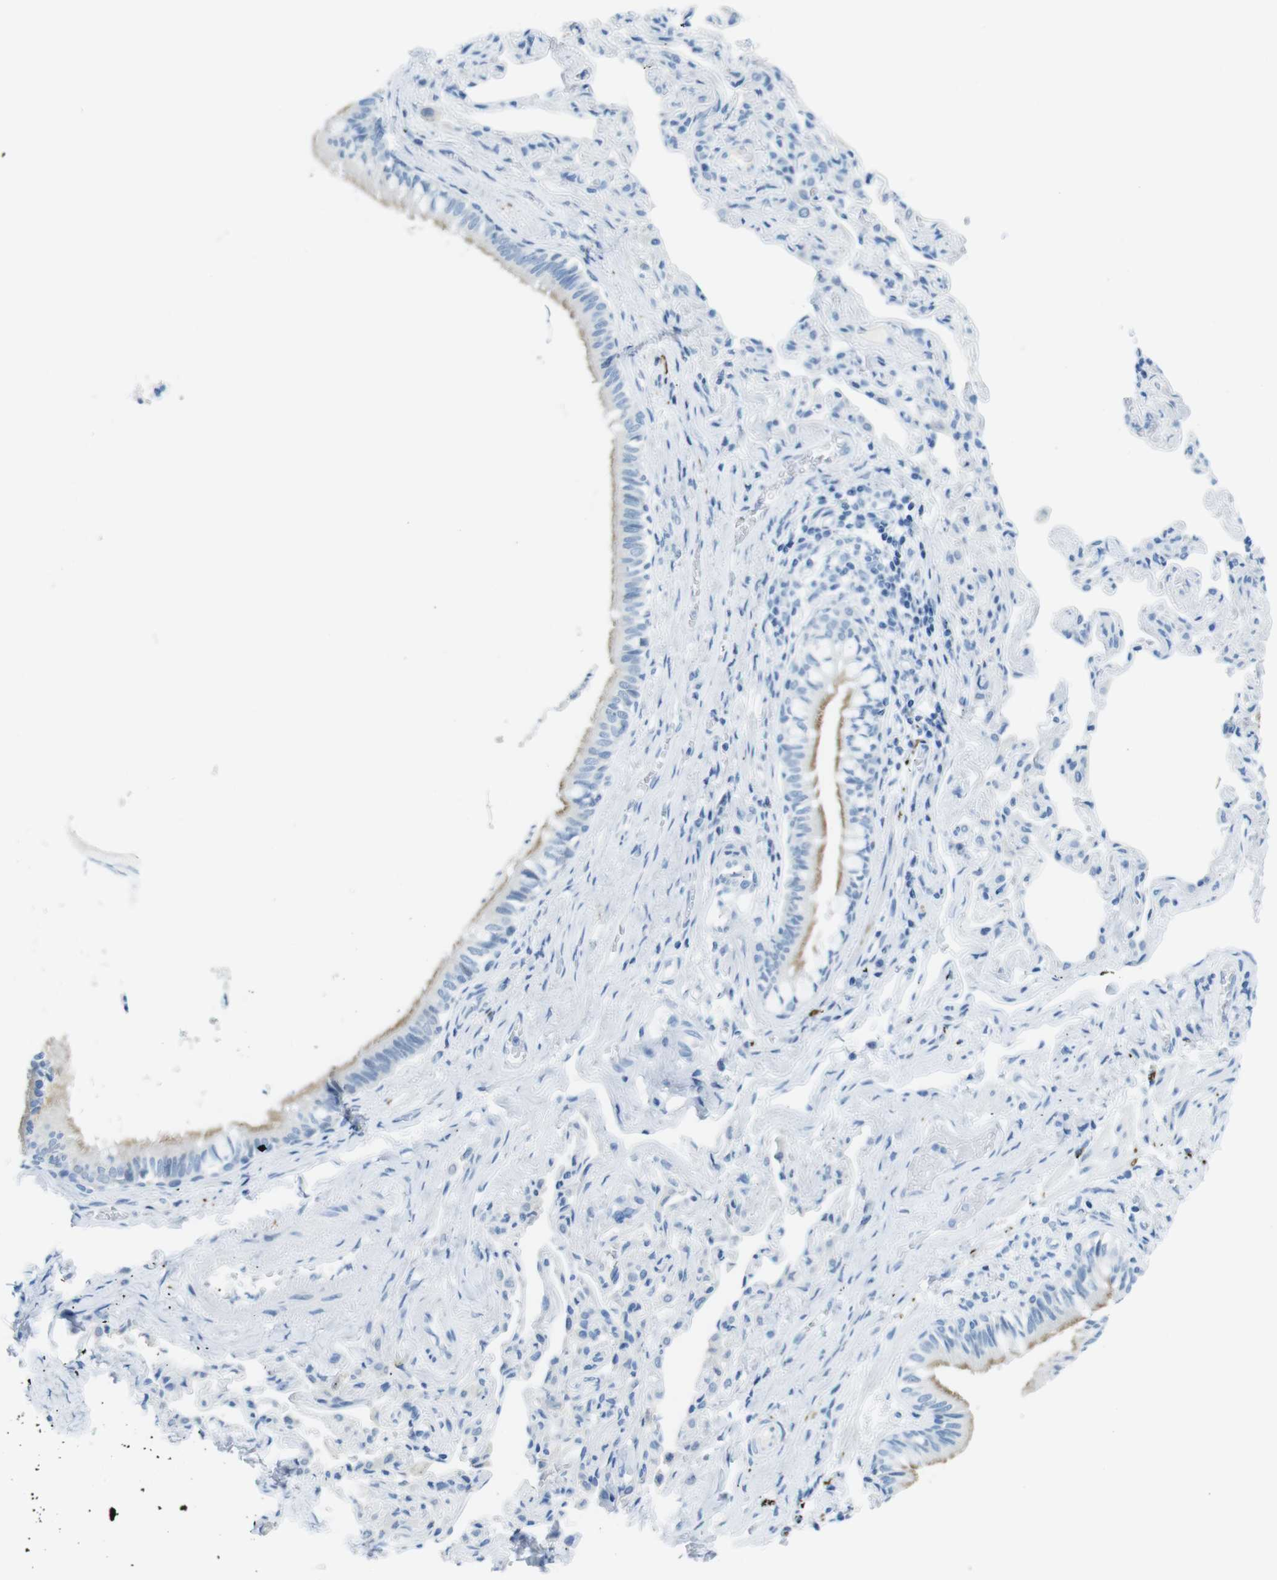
{"staining": {"intensity": "moderate", "quantity": "<25%", "location": "cytoplasmic/membranous"}, "tissue": "bronchus", "cell_type": "Respiratory epithelial cells", "image_type": "normal", "snomed": [{"axis": "morphology", "description": "Normal tissue, NOS"}, {"axis": "topography", "description": "Bronchus"}, {"axis": "topography", "description": "Lung"}], "caption": "Protein expression analysis of benign human bronchus reveals moderate cytoplasmic/membranous positivity in approximately <25% of respiratory epithelial cells.", "gene": "GAP43", "patient": {"sex": "male", "age": 64}}